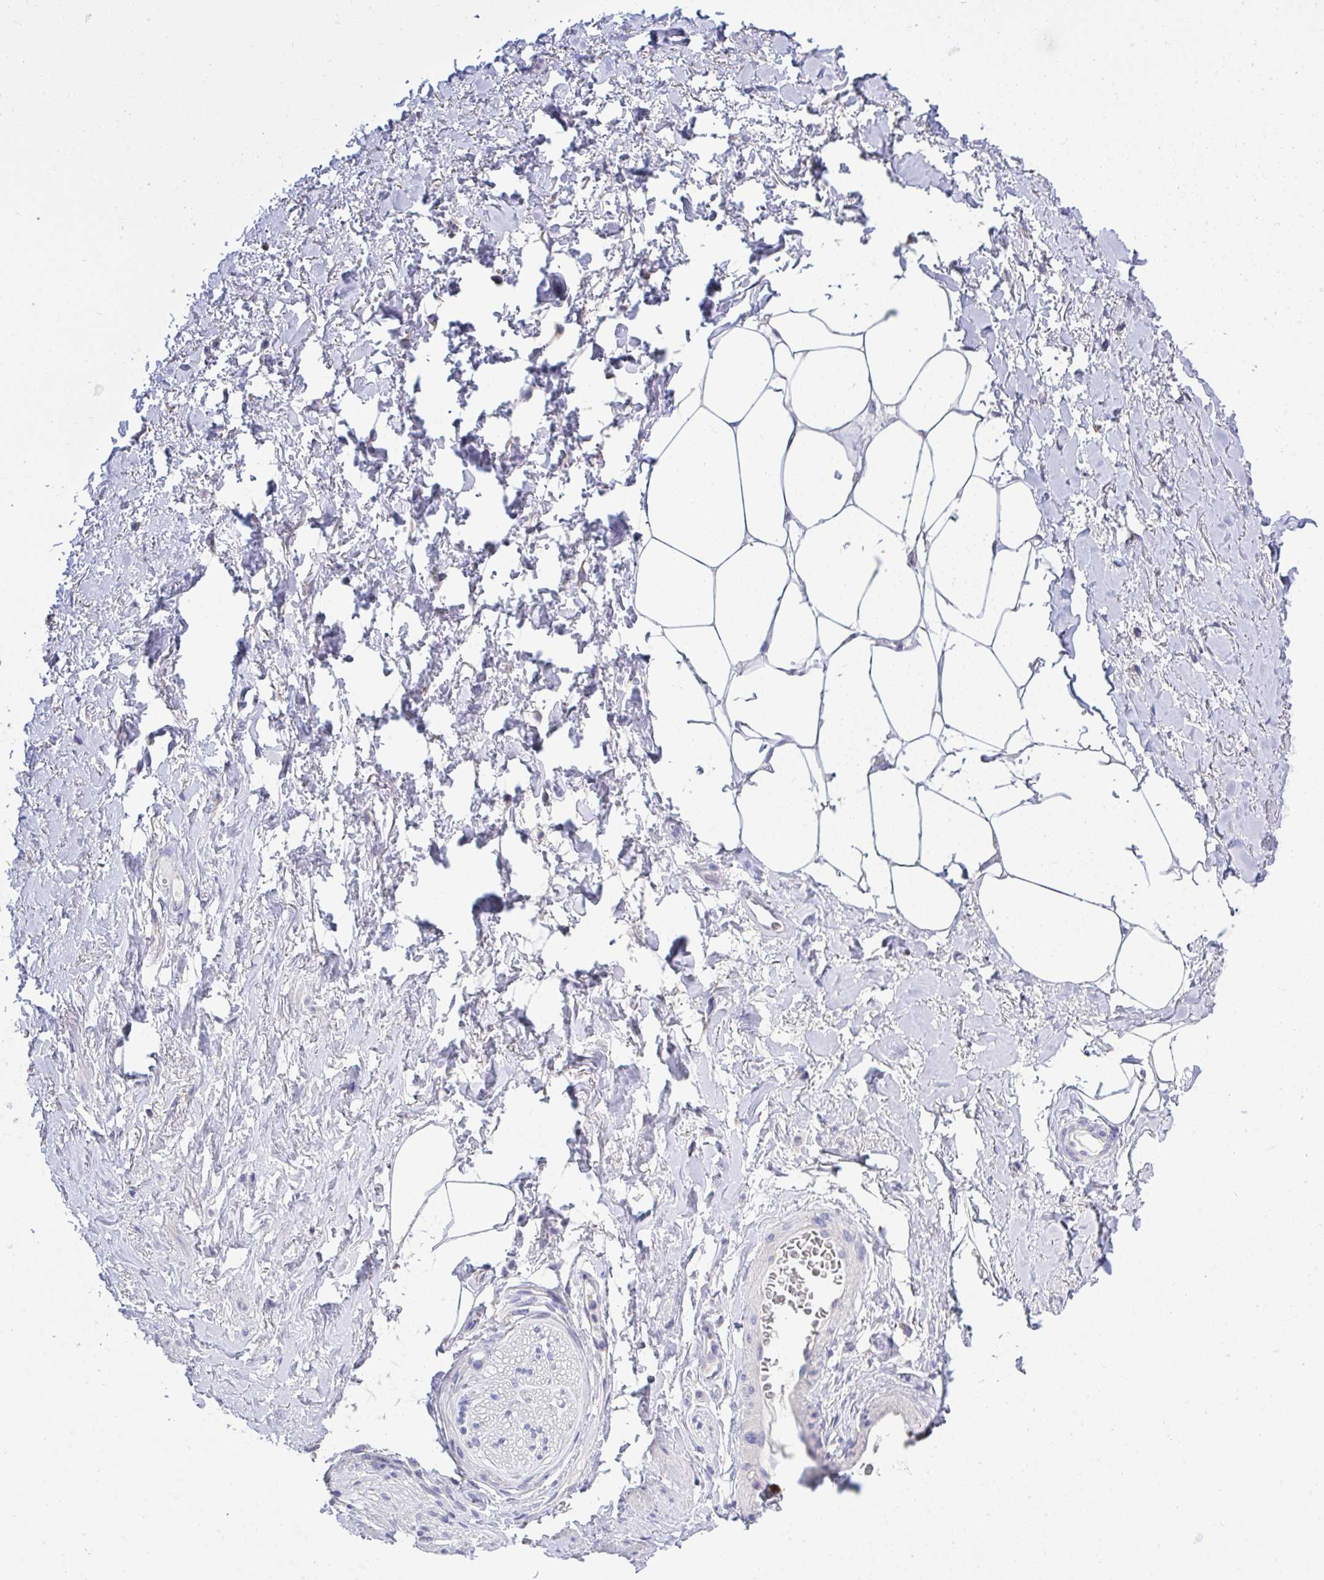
{"staining": {"intensity": "negative", "quantity": "none", "location": "none"}, "tissue": "adipose tissue", "cell_type": "Adipocytes", "image_type": "normal", "snomed": [{"axis": "morphology", "description": "Normal tissue, NOS"}, {"axis": "topography", "description": "Vagina"}, {"axis": "topography", "description": "Peripheral nerve tissue"}], "caption": "Micrograph shows no significant protein staining in adipocytes of normal adipose tissue.", "gene": "LRRC58", "patient": {"sex": "female", "age": 71}}